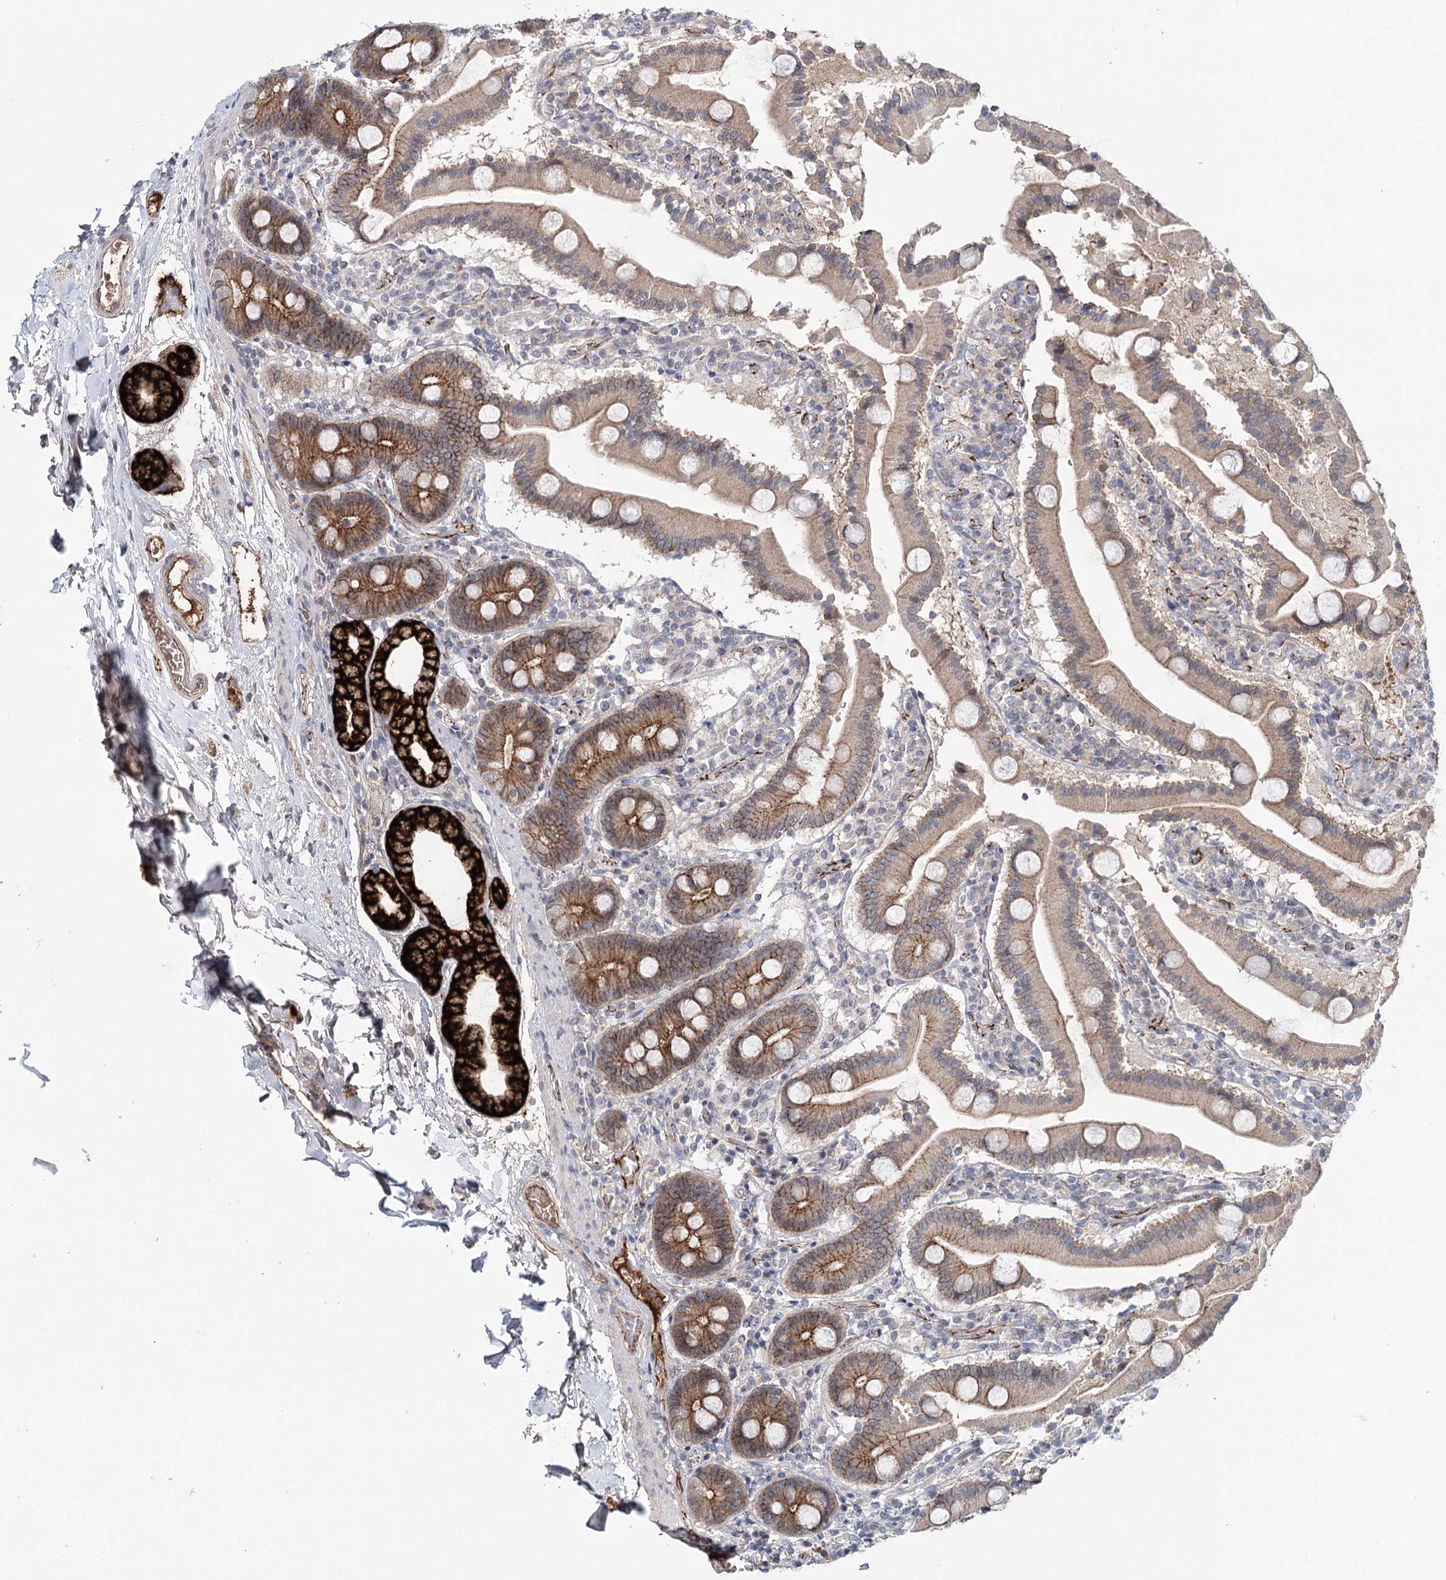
{"staining": {"intensity": "strong", "quantity": "25%-75%", "location": "cytoplasmic/membranous"}, "tissue": "duodenum", "cell_type": "Glandular cells", "image_type": "normal", "snomed": [{"axis": "morphology", "description": "Normal tissue, NOS"}, {"axis": "topography", "description": "Duodenum"}], "caption": "Unremarkable duodenum exhibits strong cytoplasmic/membranous positivity in approximately 25%-75% of glandular cells.", "gene": "PKP4", "patient": {"sex": "male", "age": 55}}